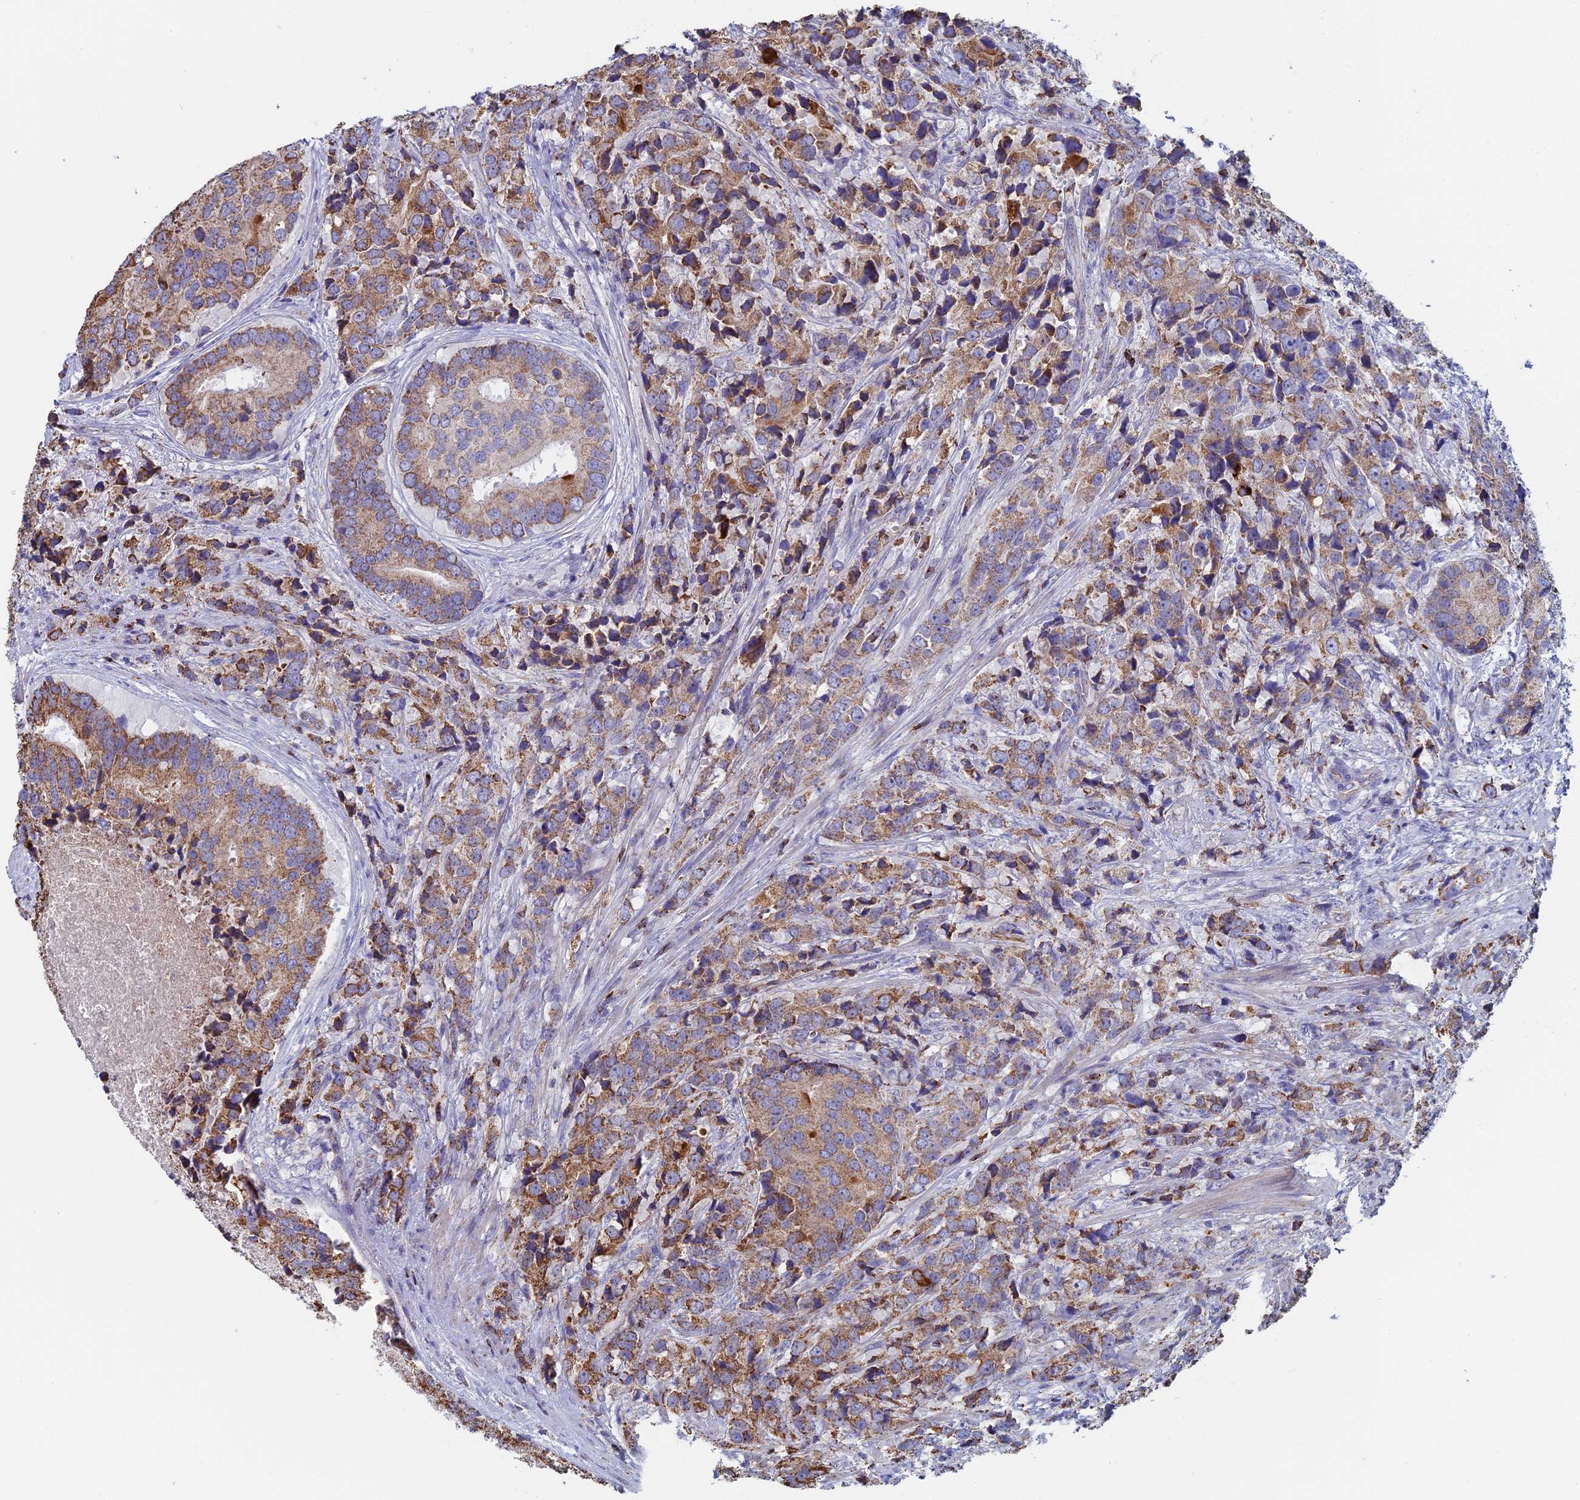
{"staining": {"intensity": "moderate", "quantity": ">75%", "location": "cytoplasmic/membranous"}, "tissue": "prostate cancer", "cell_type": "Tumor cells", "image_type": "cancer", "snomed": [{"axis": "morphology", "description": "Adenocarcinoma, High grade"}, {"axis": "topography", "description": "Prostate"}], "caption": "Prostate adenocarcinoma (high-grade) was stained to show a protein in brown. There is medium levels of moderate cytoplasmic/membranous expression in about >75% of tumor cells.", "gene": "SPOCK2", "patient": {"sex": "male", "age": 62}}